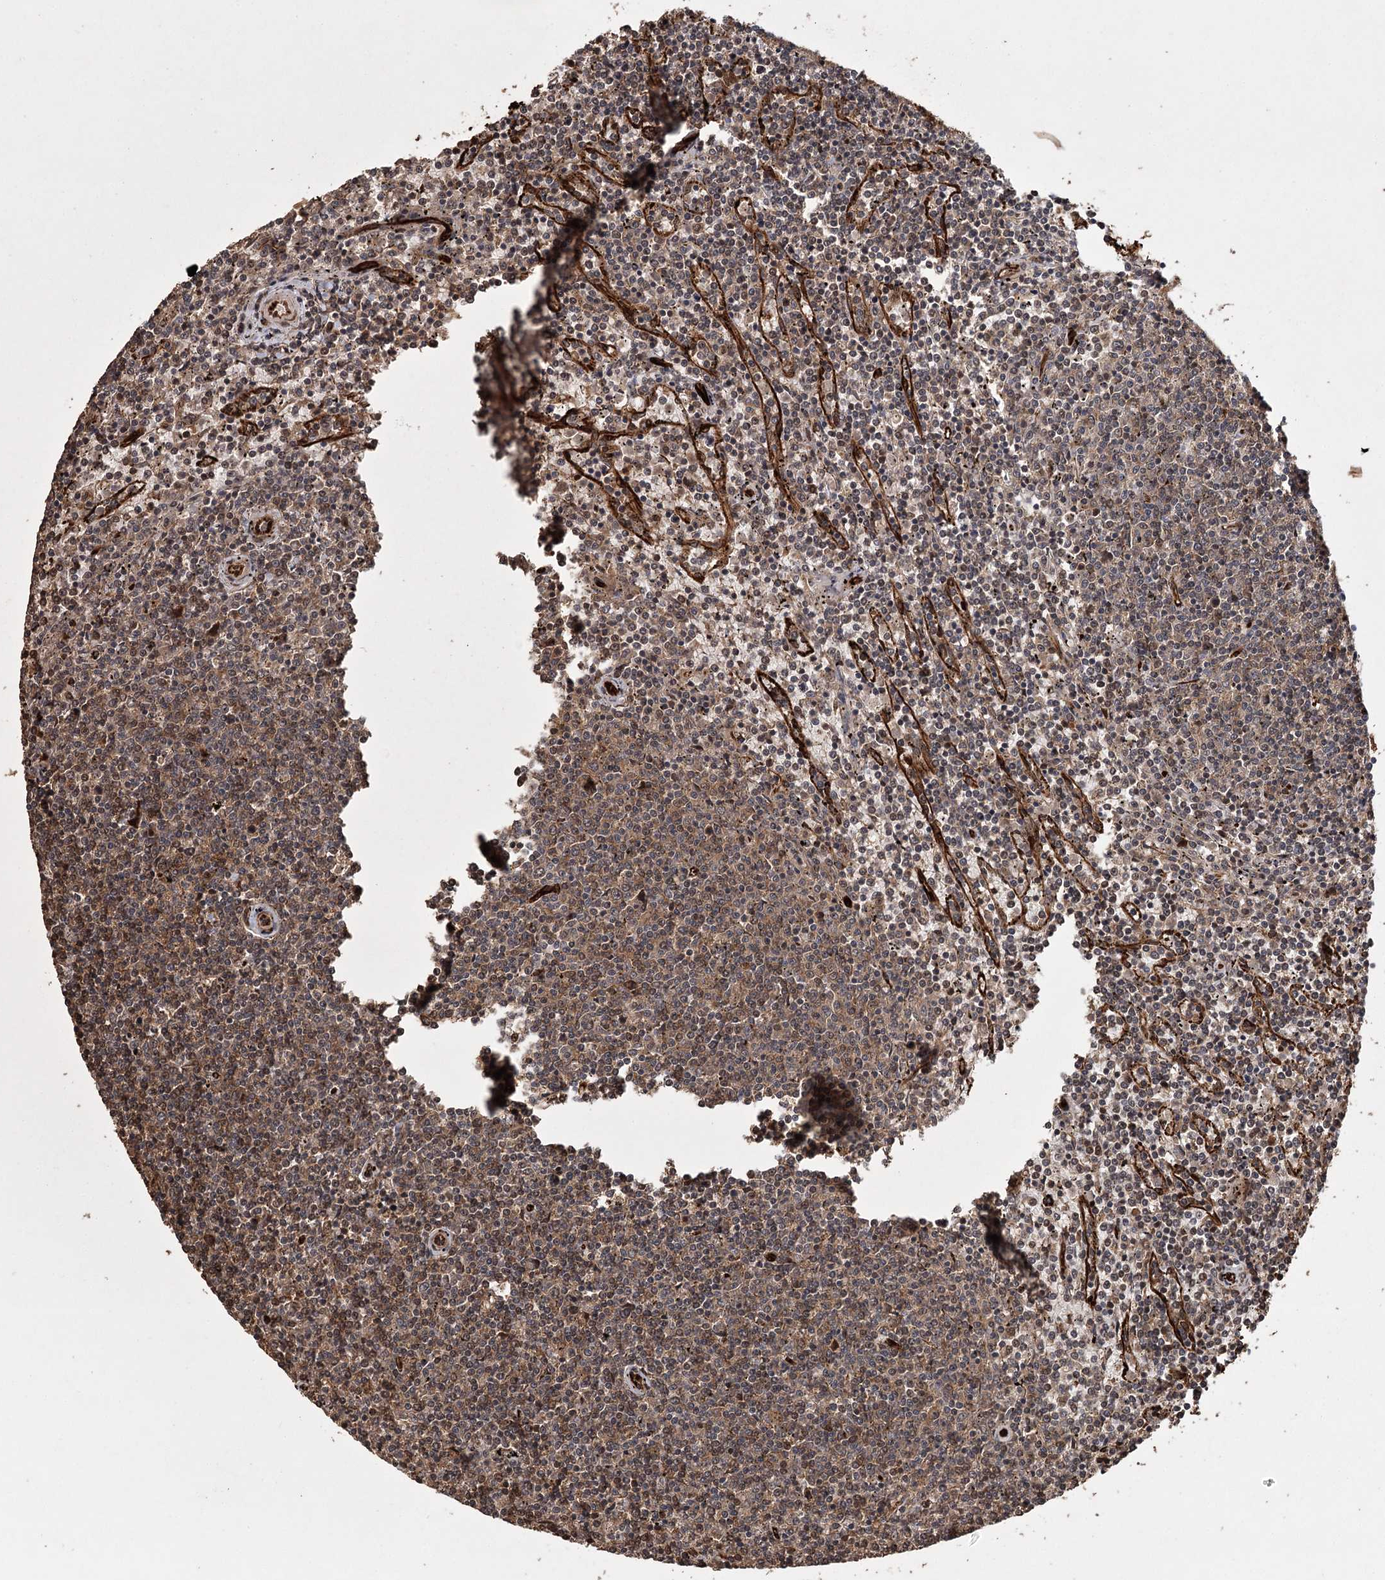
{"staining": {"intensity": "weak", "quantity": "25%-75%", "location": "cytoplasmic/membranous"}, "tissue": "lymphoma", "cell_type": "Tumor cells", "image_type": "cancer", "snomed": [{"axis": "morphology", "description": "Malignant lymphoma, non-Hodgkin's type, Low grade"}, {"axis": "topography", "description": "Spleen"}], "caption": "Protein expression analysis of malignant lymphoma, non-Hodgkin's type (low-grade) displays weak cytoplasmic/membranous expression in approximately 25%-75% of tumor cells. Nuclei are stained in blue.", "gene": "RPAP3", "patient": {"sex": "female", "age": 50}}